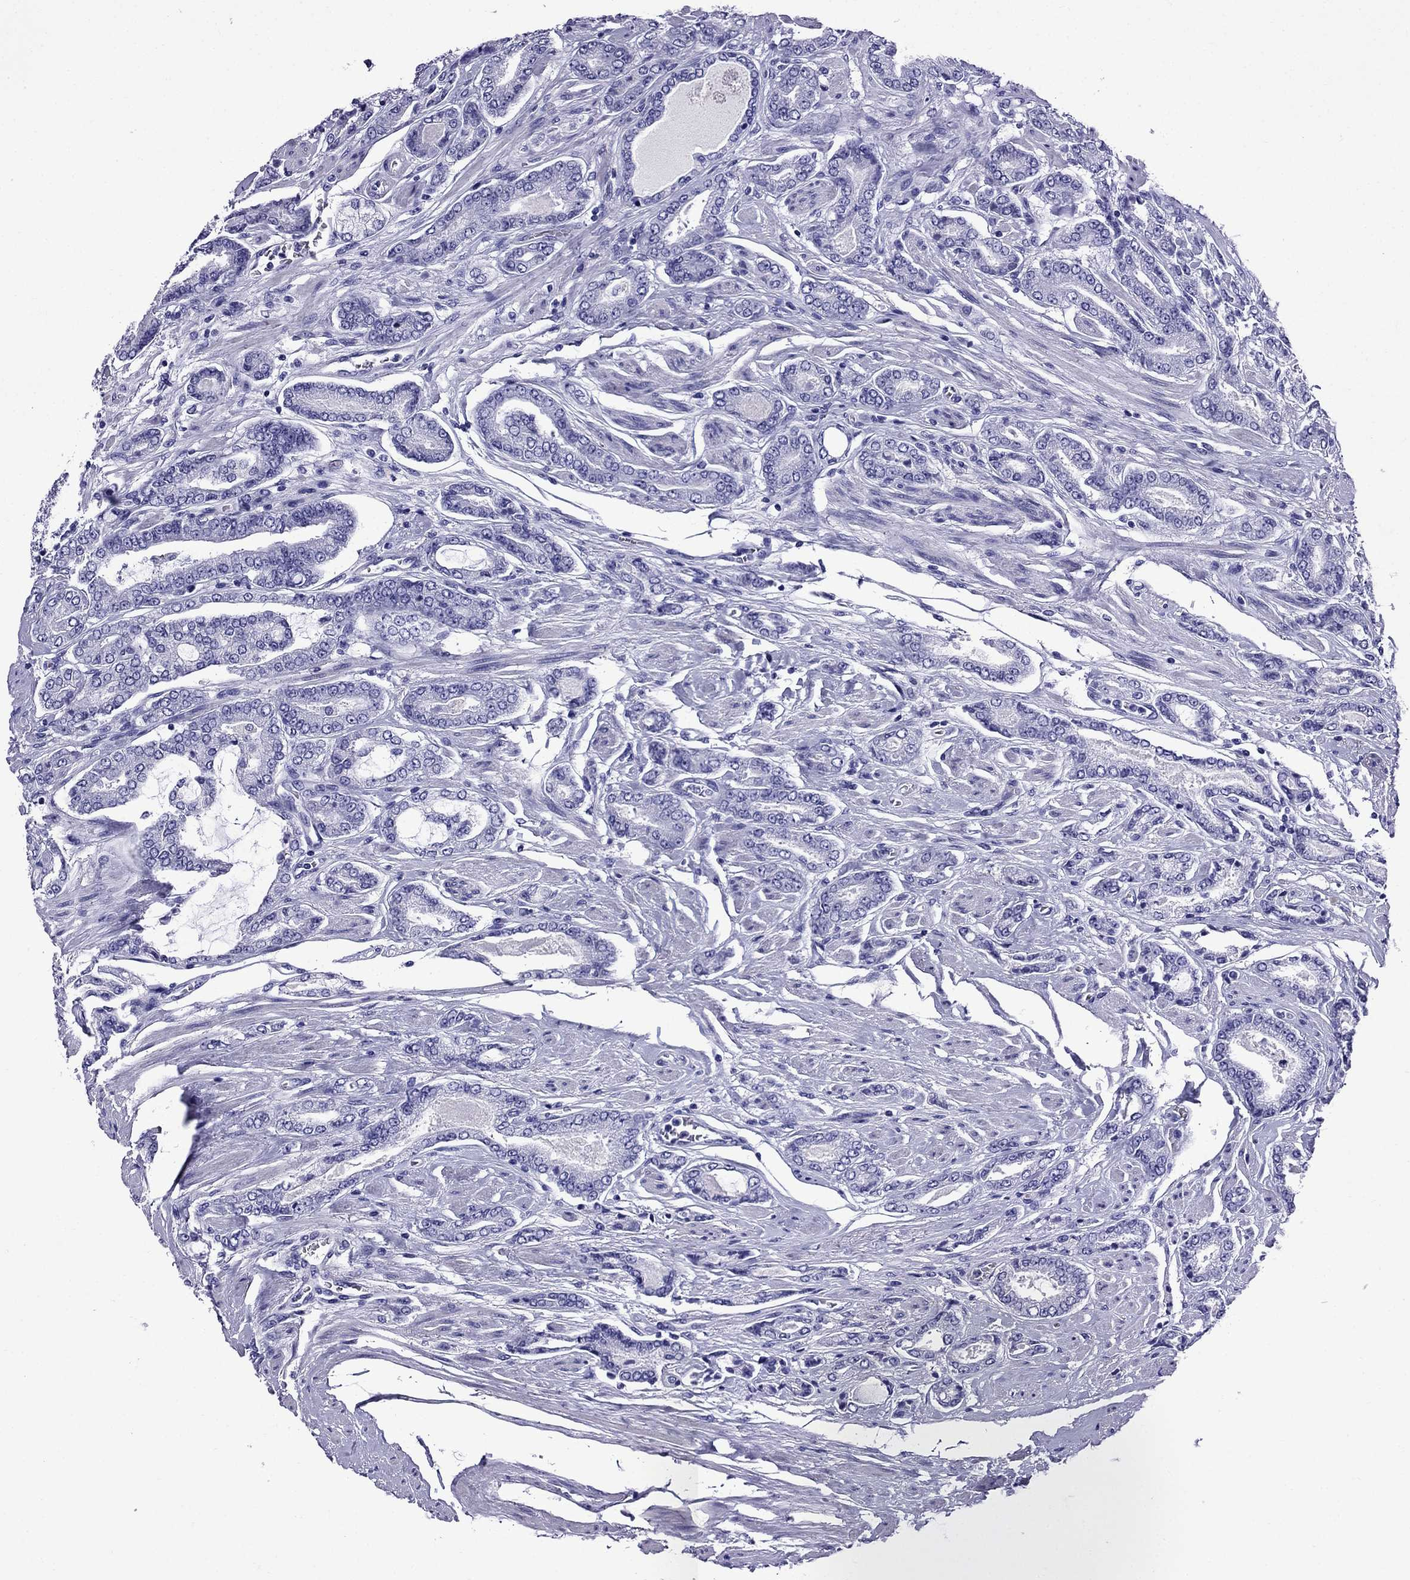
{"staining": {"intensity": "negative", "quantity": "none", "location": "none"}, "tissue": "prostate cancer", "cell_type": "Tumor cells", "image_type": "cancer", "snomed": [{"axis": "morphology", "description": "Adenocarcinoma, NOS"}, {"axis": "topography", "description": "Prostate"}], "caption": "Image shows no significant protein positivity in tumor cells of prostate cancer.", "gene": "CRYBA1", "patient": {"sex": "male", "age": 64}}